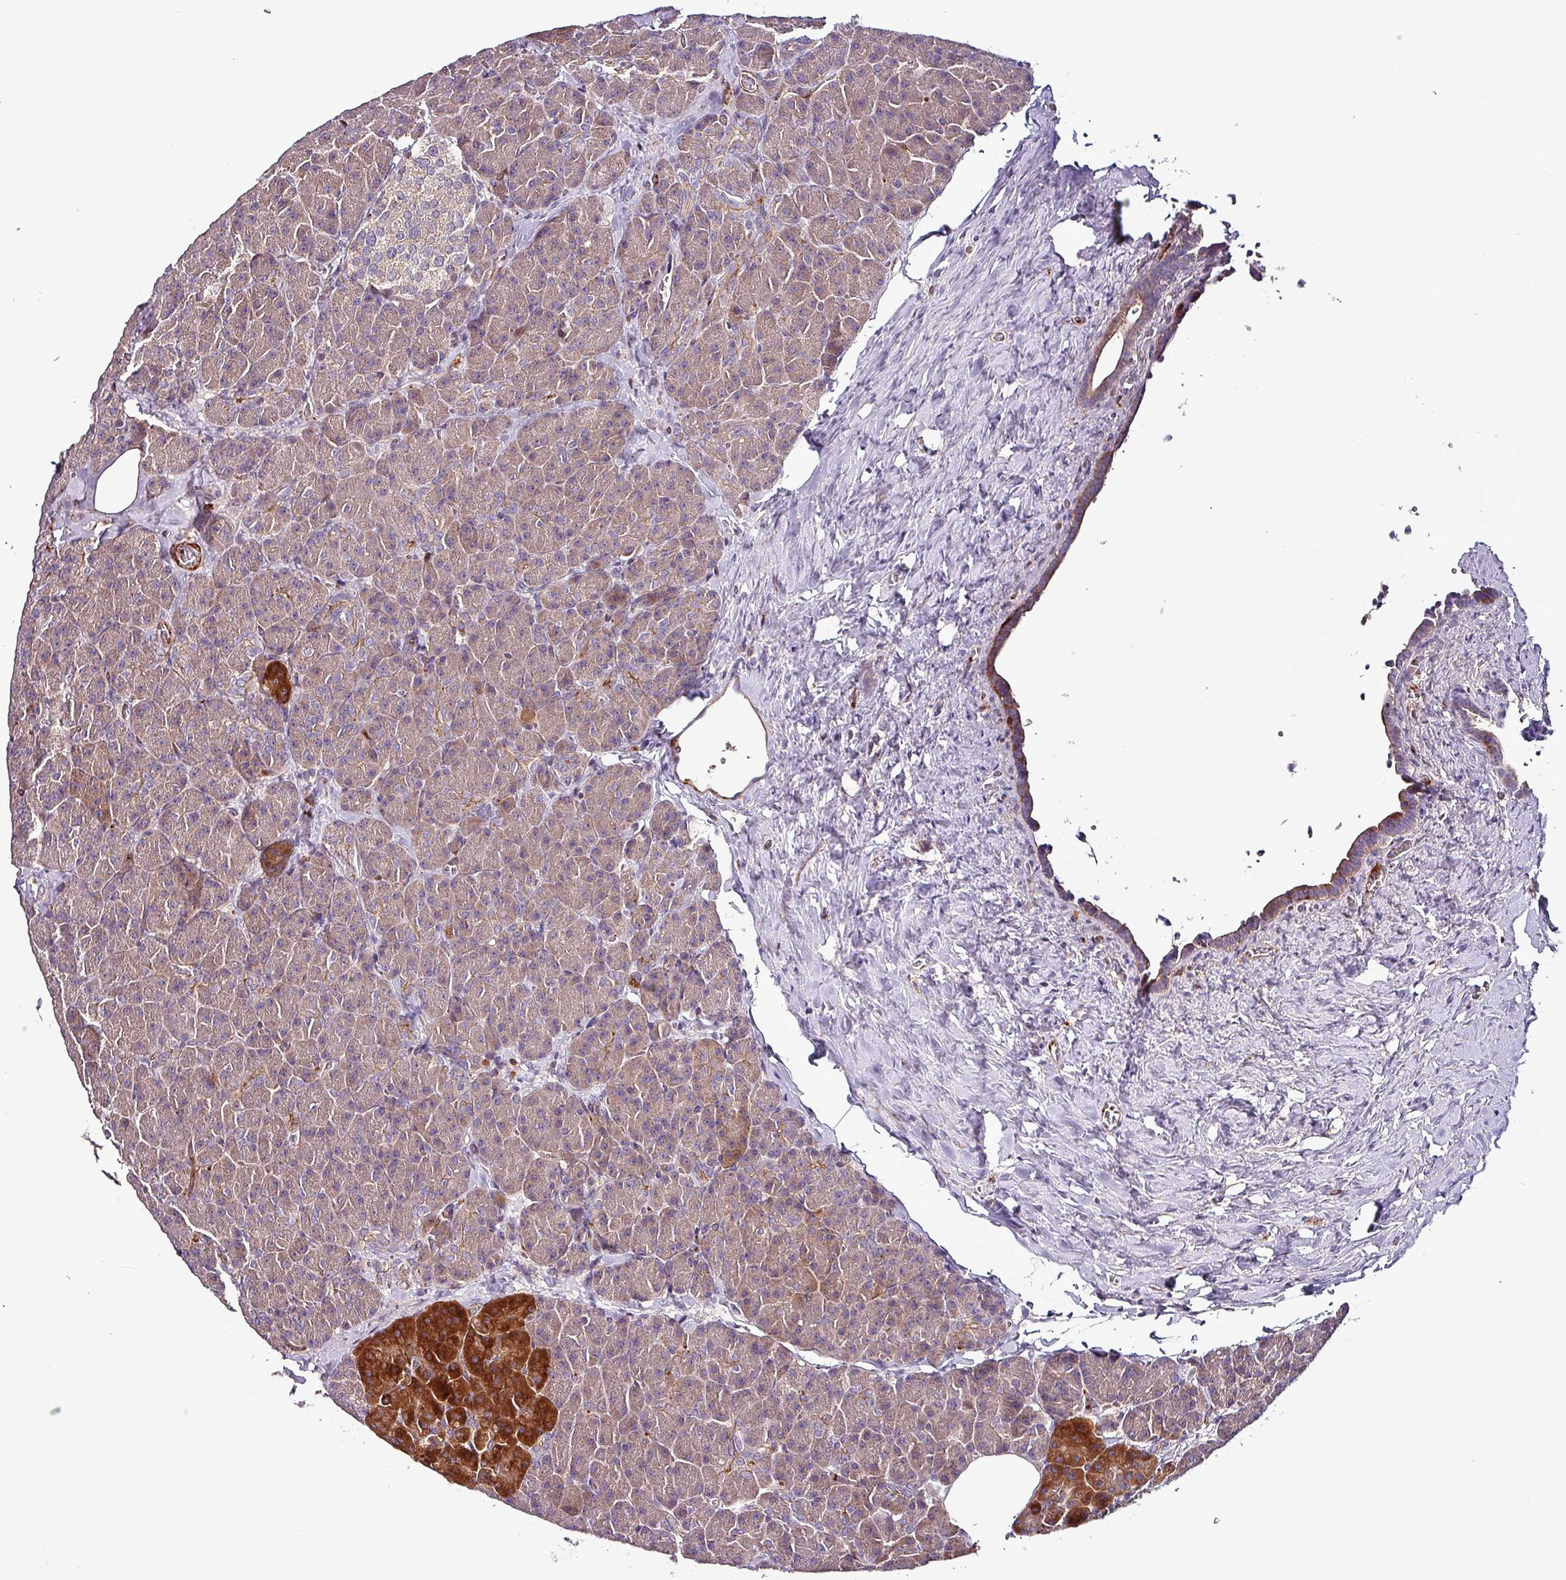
{"staining": {"intensity": "strong", "quantity": "<25%", "location": "cytoplasmic/membranous"}, "tissue": "pancreas", "cell_type": "Exocrine glandular cells", "image_type": "normal", "snomed": [{"axis": "morphology", "description": "Normal tissue, NOS"}, {"axis": "morphology", "description": "Carcinoid, malignant, NOS"}, {"axis": "topography", "description": "Pancreas"}], "caption": "This micrograph exhibits immunohistochemistry staining of normal pancreas, with medium strong cytoplasmic/membranous expression in about <25% of exocrine glandular cells.", "gene": "TPRA1", "patient": {"sex": "female", "age": 35}}